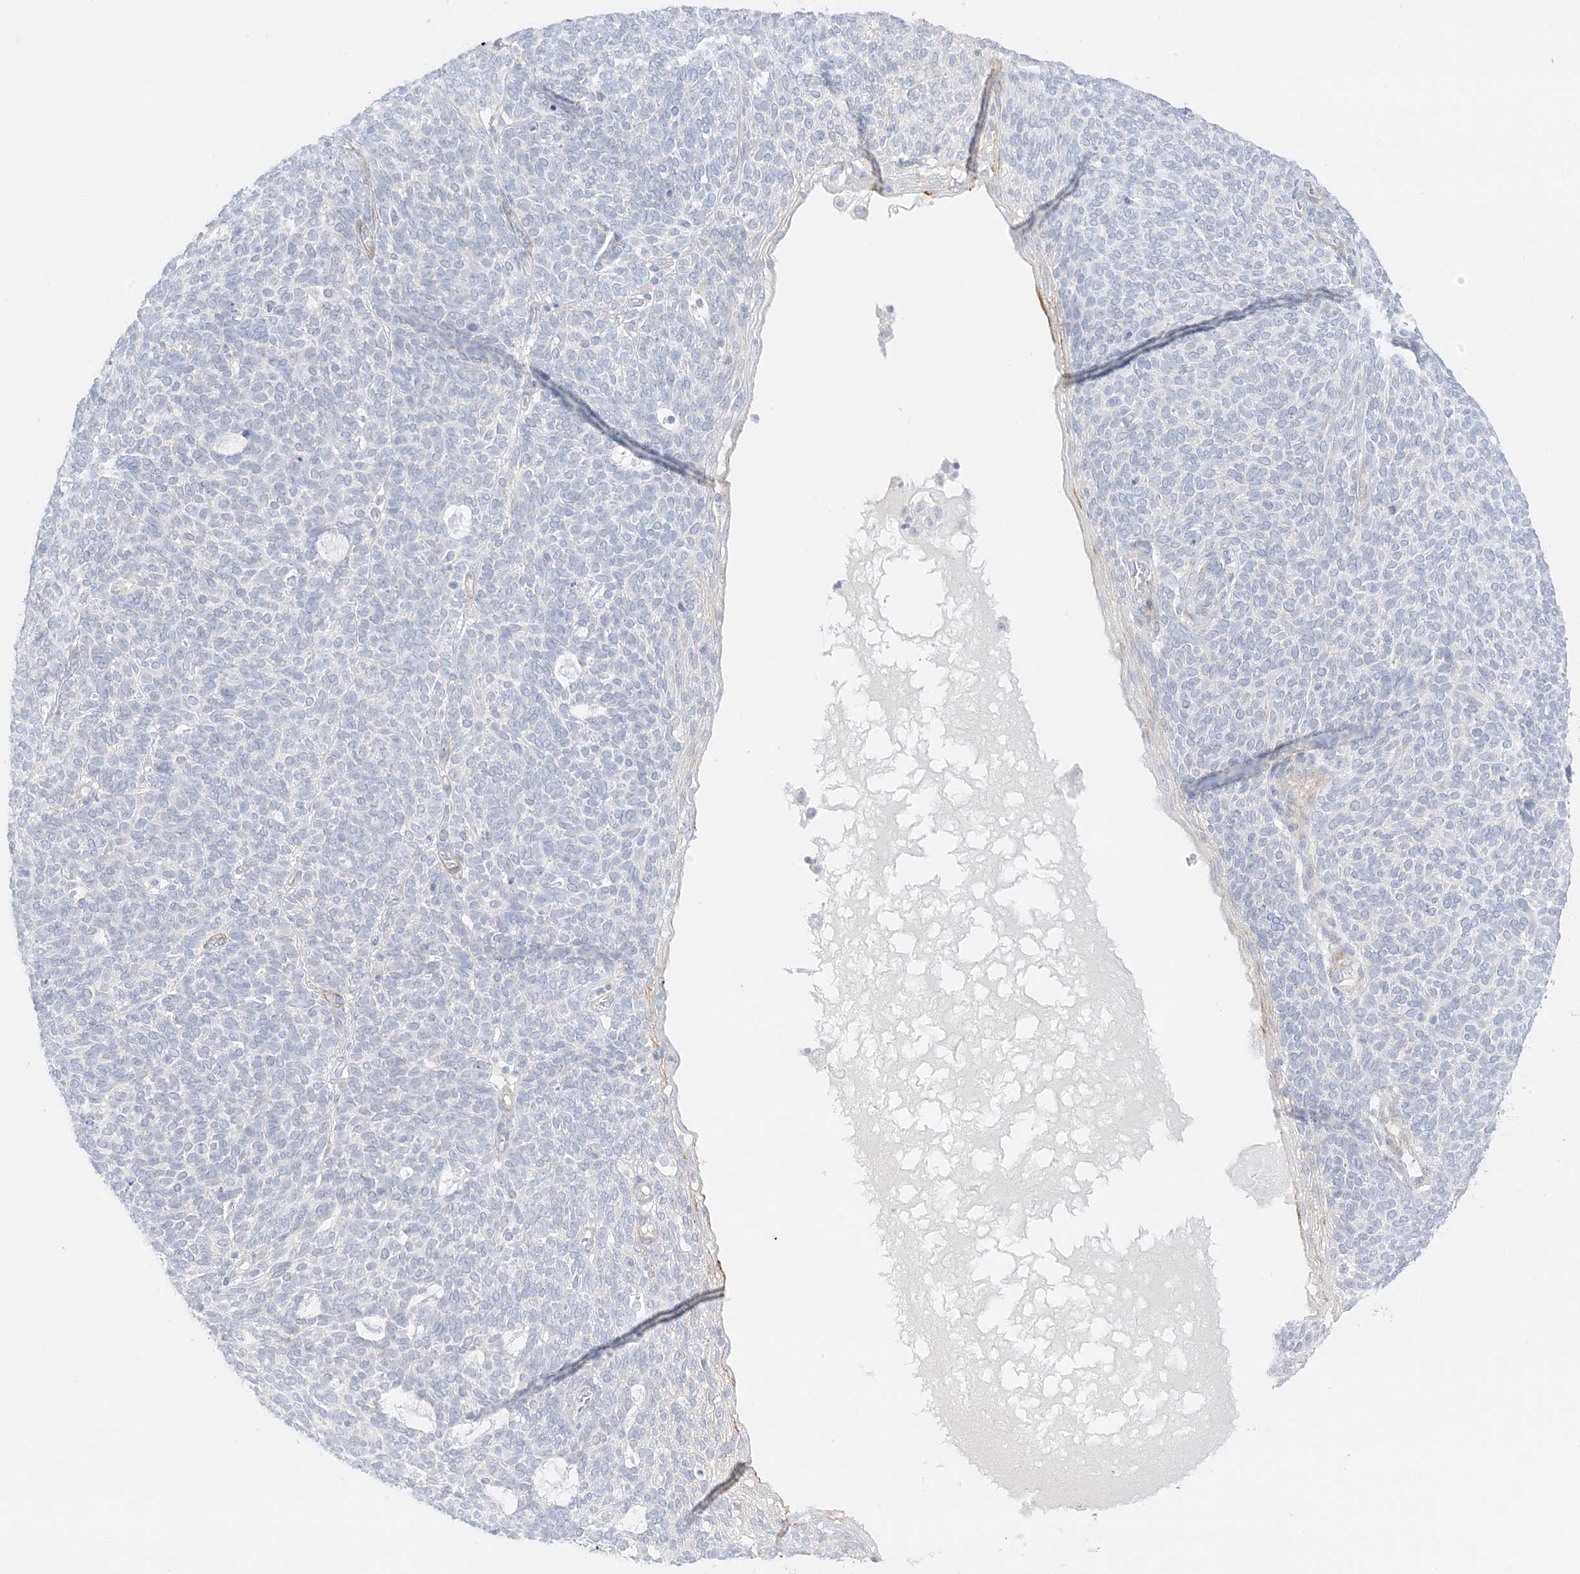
{"staining": {"intensity": "negative", "quantity": "none", "location": "none"}, "tissue": "skin cancer", "cell_type": "Tumor cells", "image_type": "cancer", "snomed": [{"axis": "morphology", "description": "Squamous cell carcinoma, NOS"}, {"axis": "topography", "description": "Skin"}], "caption": "Tumor cells show no significant expression in skin cancer (squamous cell carcinoma).", "gene": "SLC22A13", "patient": {"sex": "female", "age": 90}}